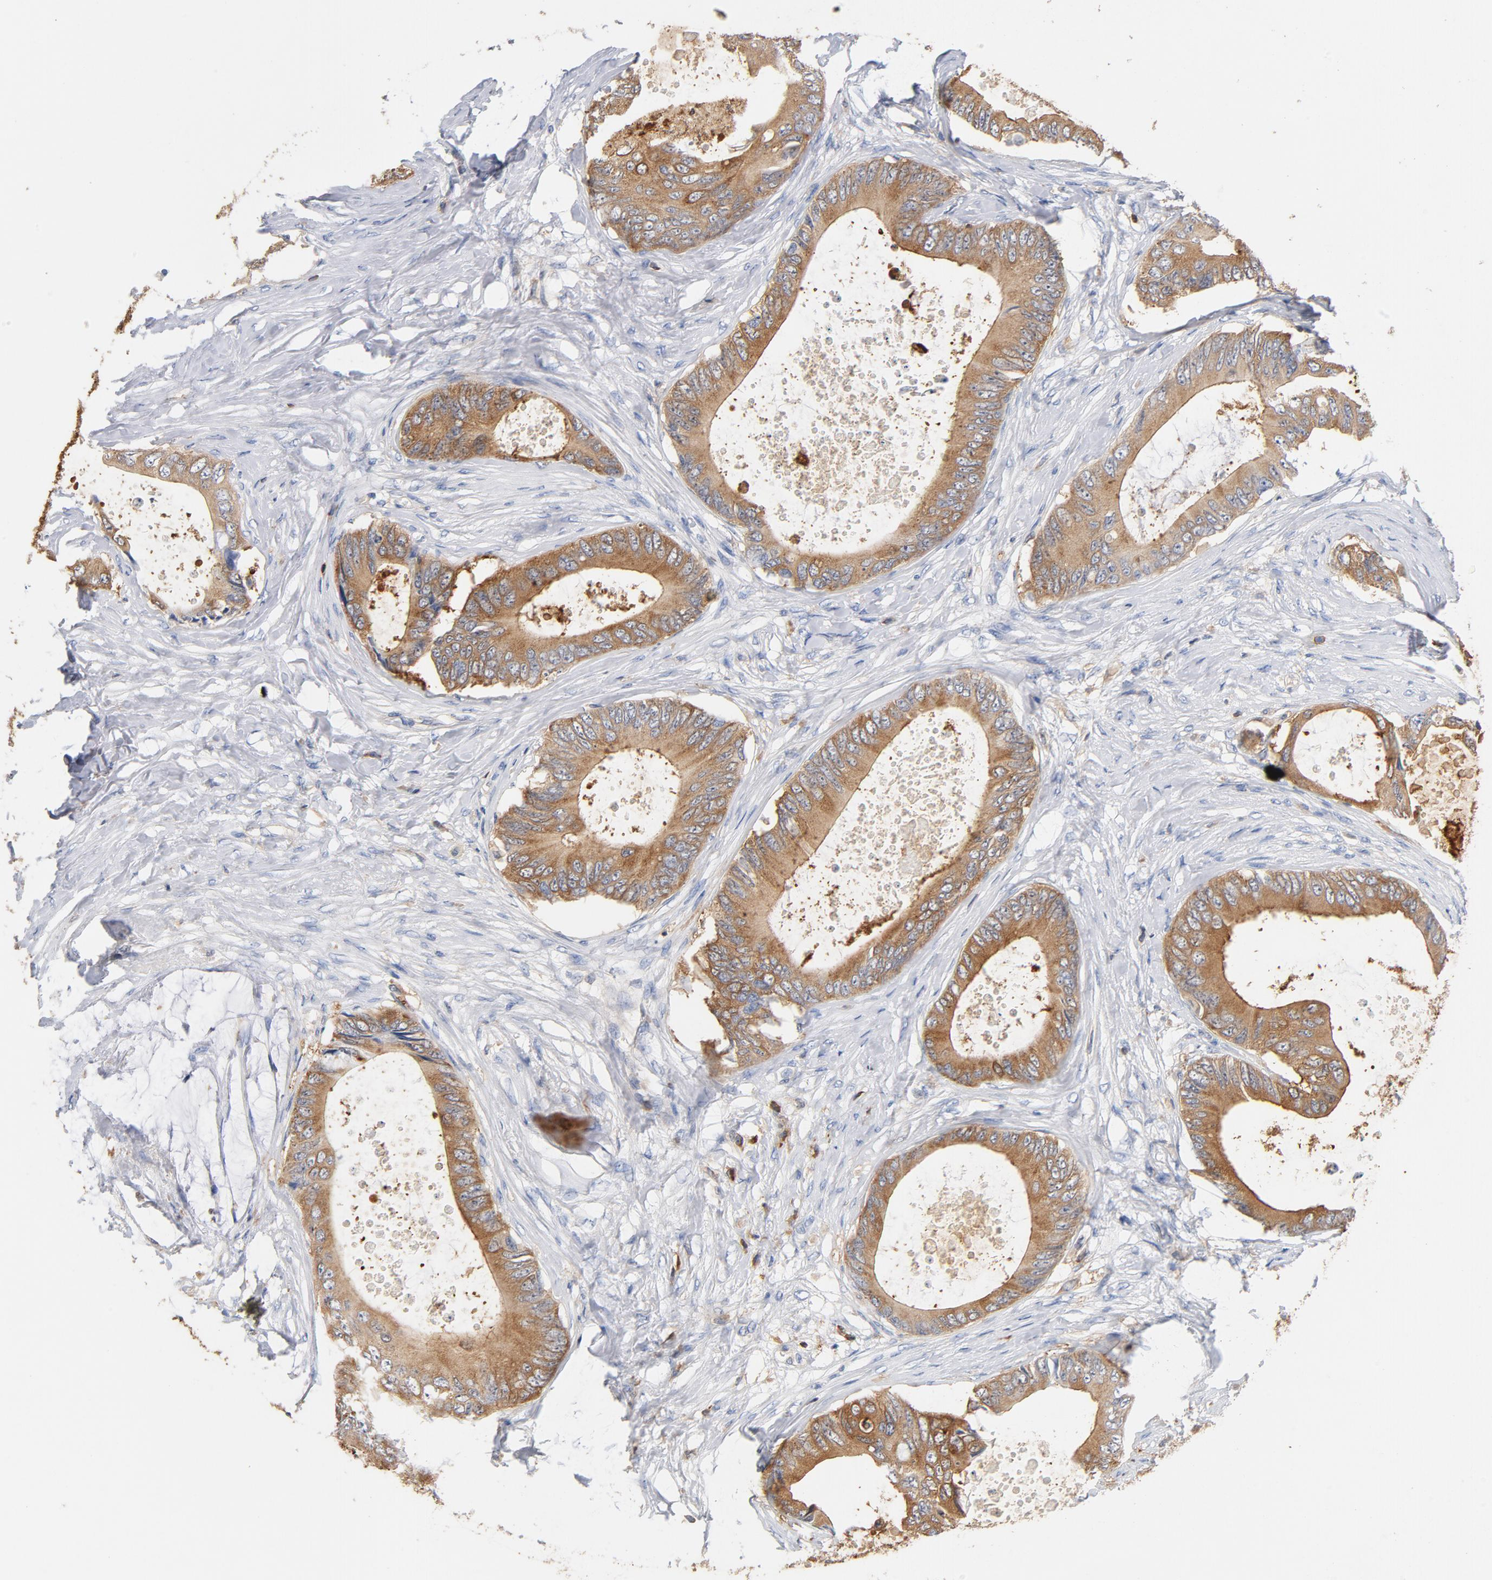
{"staining": {"intensity": "weak", "quantity": ">75%", "location": "cytoplasmic/membranous"}, "tissue": "colorectal cancer", "cell_type": "Tumor cells", "image_type": "cancer", "snomed": [{"axis": "morphology", "description": "Normal tissue, NOS"}, {"axis": "morphology", "description": "Adenocarcinoma, NOS"}, {"axis": "topography", "description": "Rectum"}, {"axis": "topography", "description": "Peripheral nerve tissue"}], "caption": "Colorectal cancer (adenocarcinoma) stained with immunohistochemistry demonstrates weak cytoplasmic/membranous expression in approximately >75% of tumor cells. The staining is performed using DAB brown chromogen to label protein expression. The nuclei are counter-stained blue using hematoxylin.", "gene": "EZR", "patient": {"sex": "female", "age": 77}}